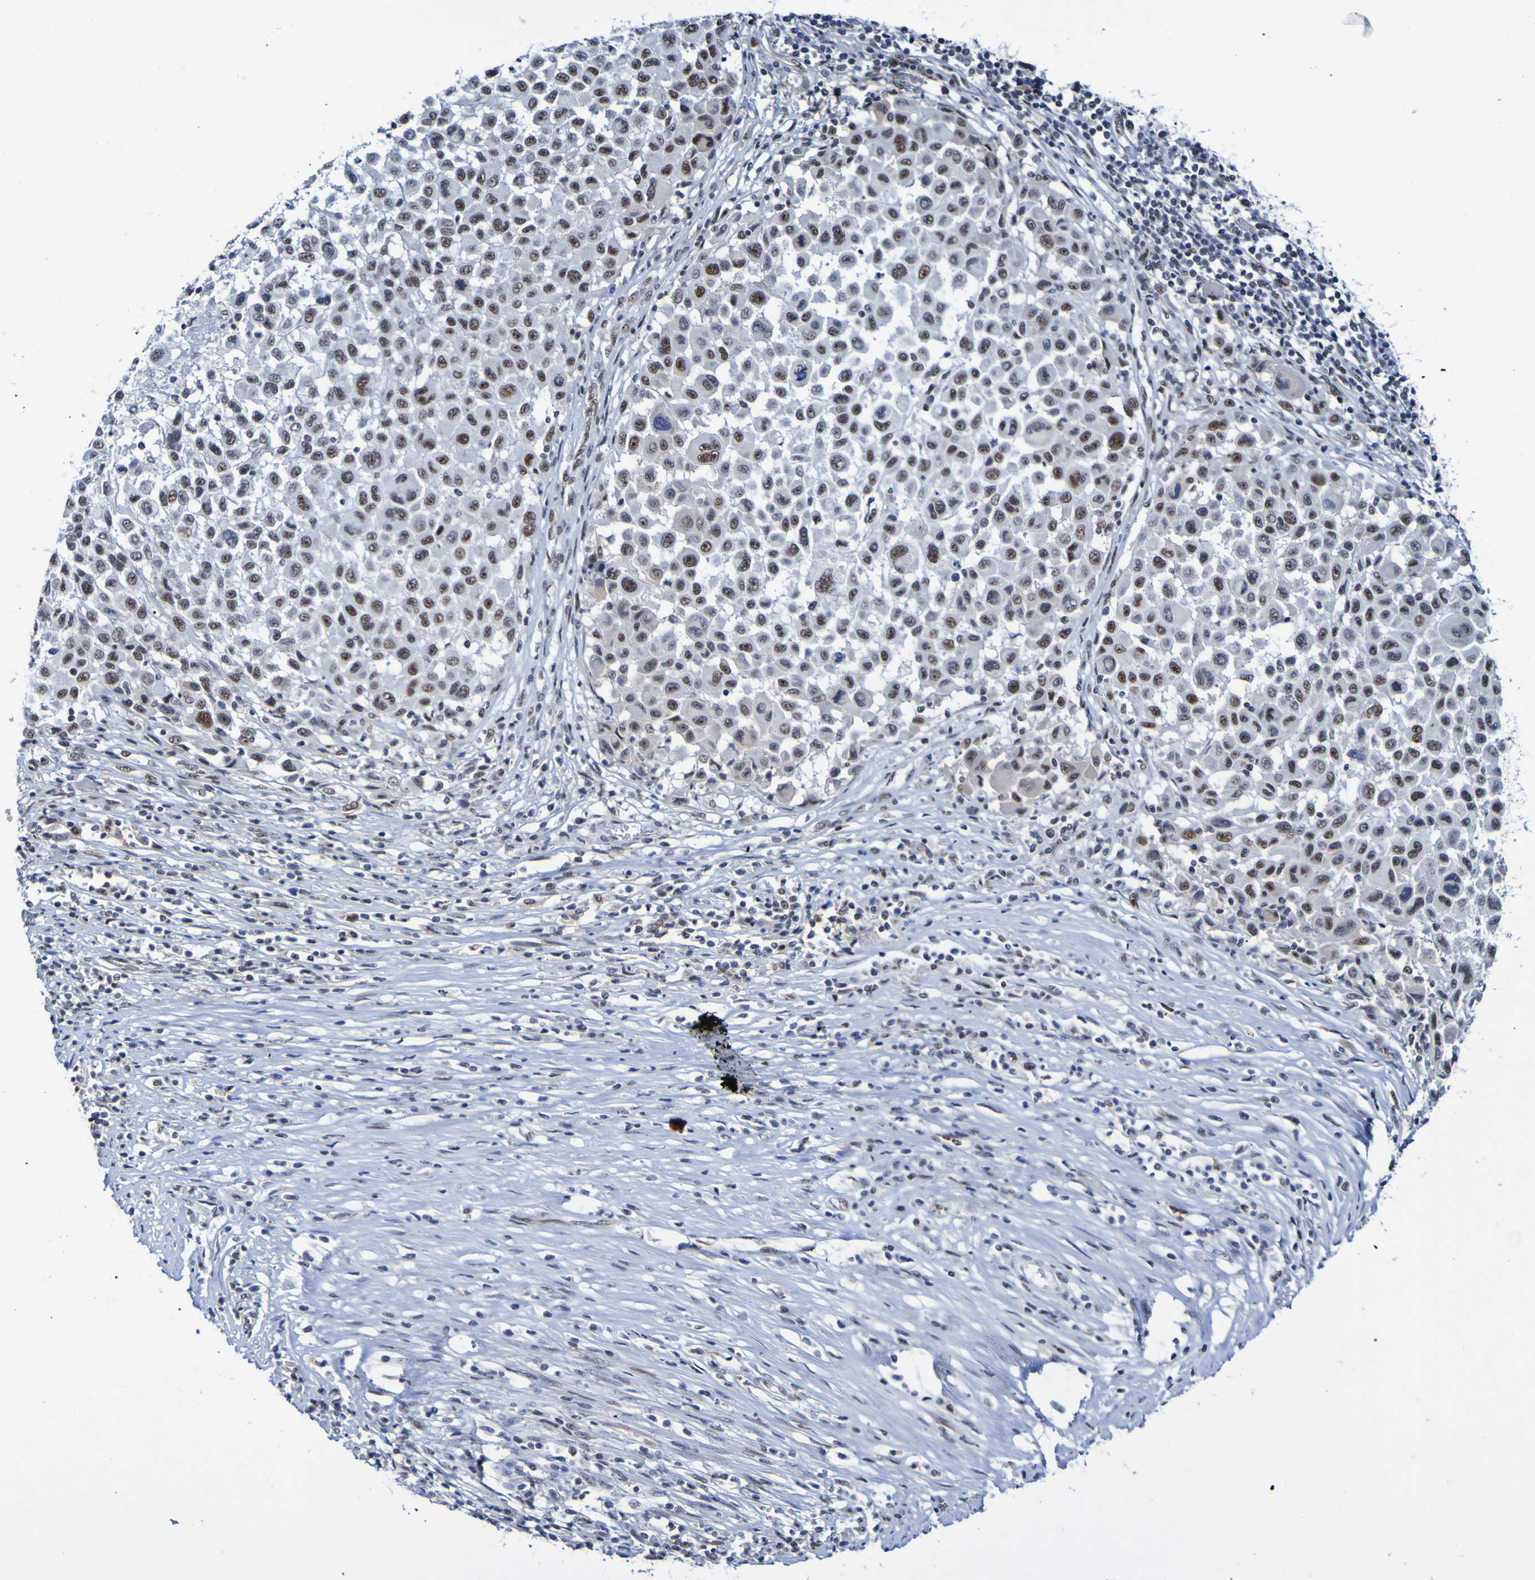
{"staining": {"intensity": "moderate", "quantity": "25%-75%", "location": "nuclear"}, "tissue": "melanoma", "cell_type": "Tumor cells", "image_type": "cancer", "snomed": [{"axis": "morphology", "description": "Malignant melanoma, Metastatic site"}, {"axis": "topography", "description": "Lymph node"}], "caption": "Moderate nuclear protein staining is identified in about 25%-75% of tumor cells in melanoma.", "gene": "CDC5L", "patient": {"sex": "male", "age": 61}}